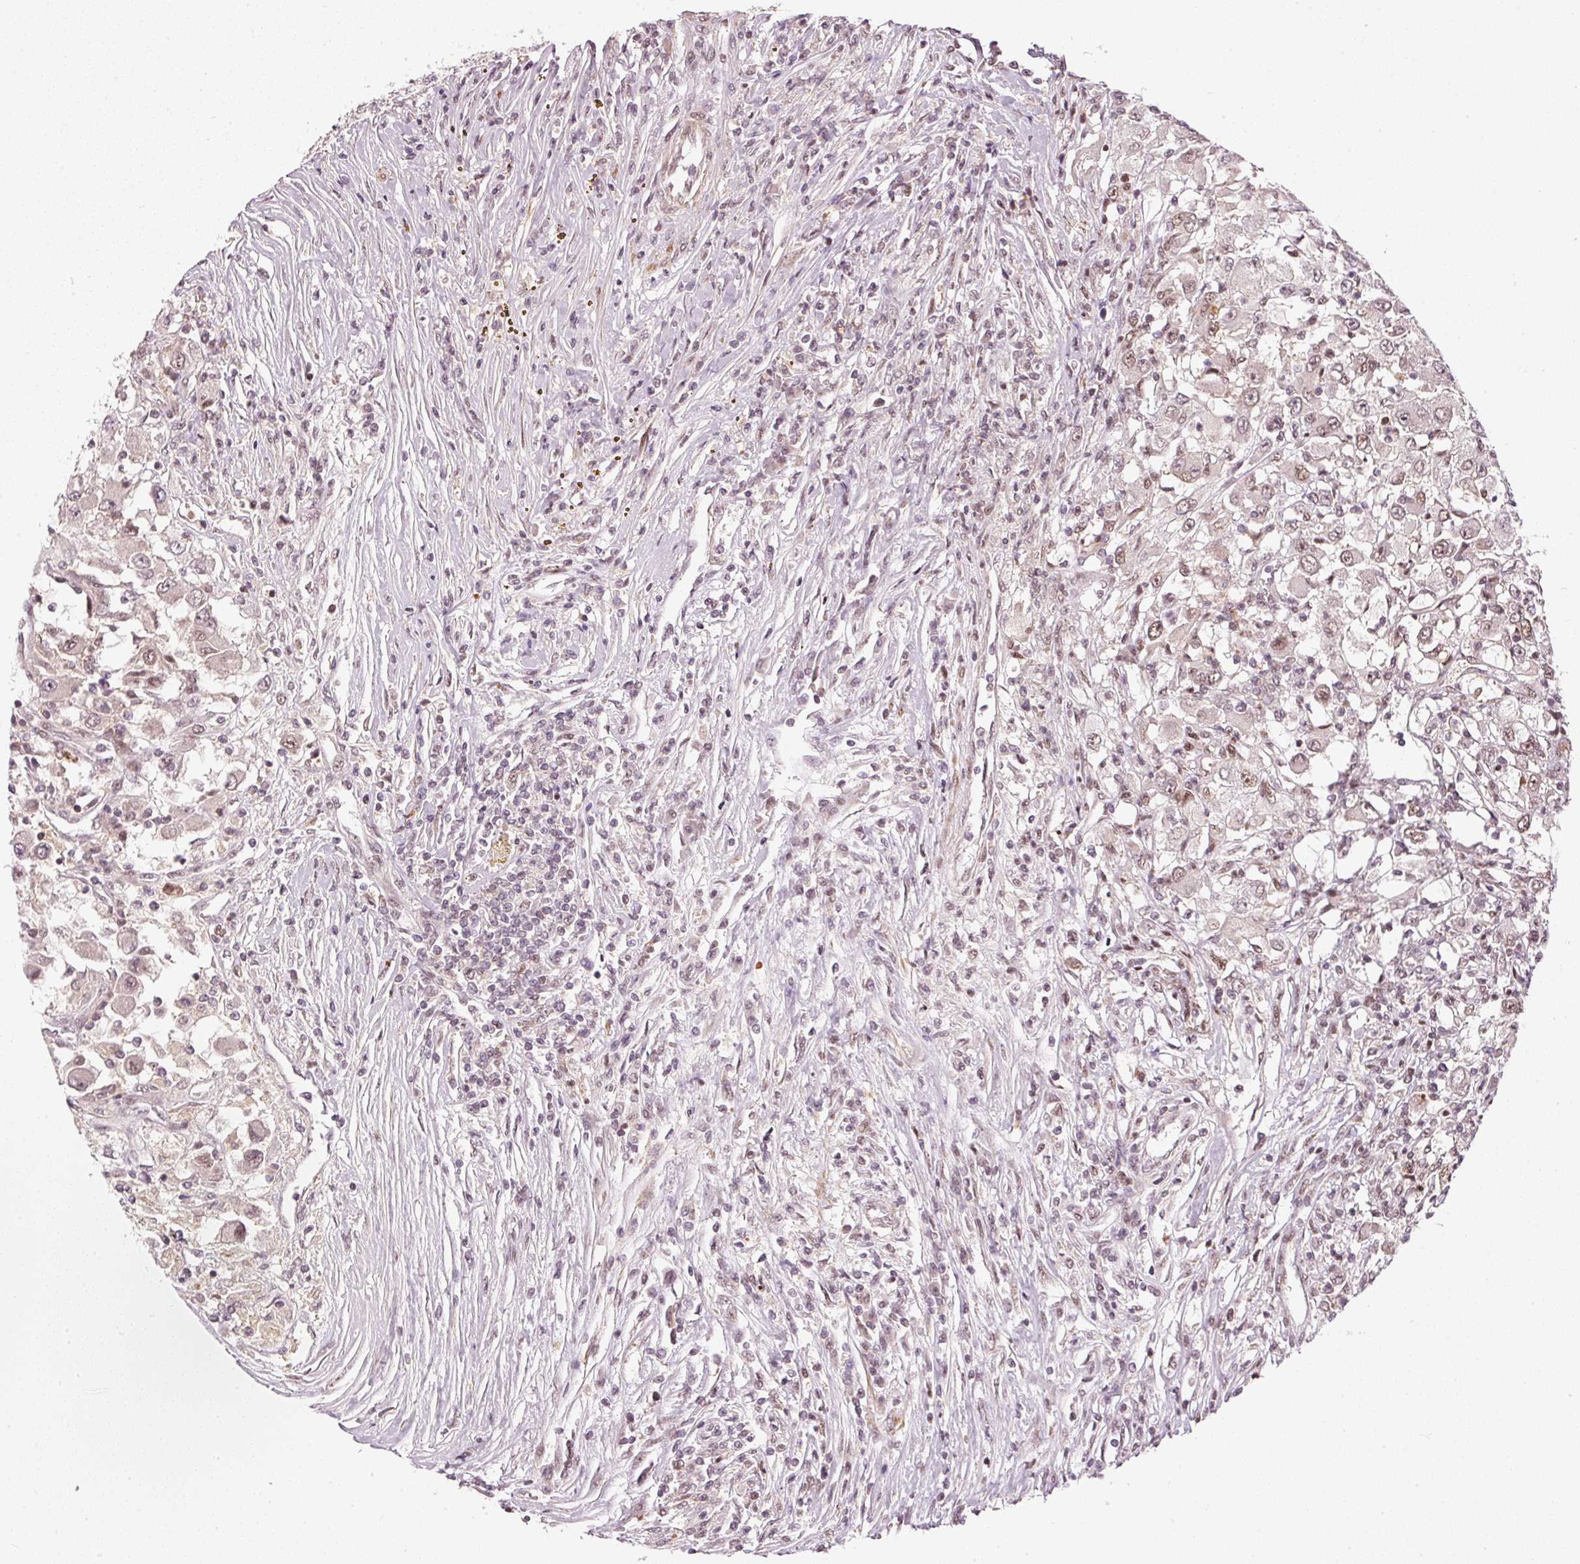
{"staining": {"intensity": "moderate", "quantity": "25%-75%", "location": "nuclear"}, "tissue": "renal cancer", "cell_type": "Tumor cells", "image_type": "cancer", "snomed": [{"axis": "morphology", "description": "Adenocarcinoma, NOS"}, {"axis": "topography", "description": "Kidney"}], "caption": "Immunohistochemistry (DAB (3,3'-diaminobenzidine)) staining of human renal cancer (adenocarcinoma) reveals moderate nuclear protein expression in about 25%-75% of tumor cells.", "gene": "THOC6", "patient": {"sex": "female", "age": 67}}